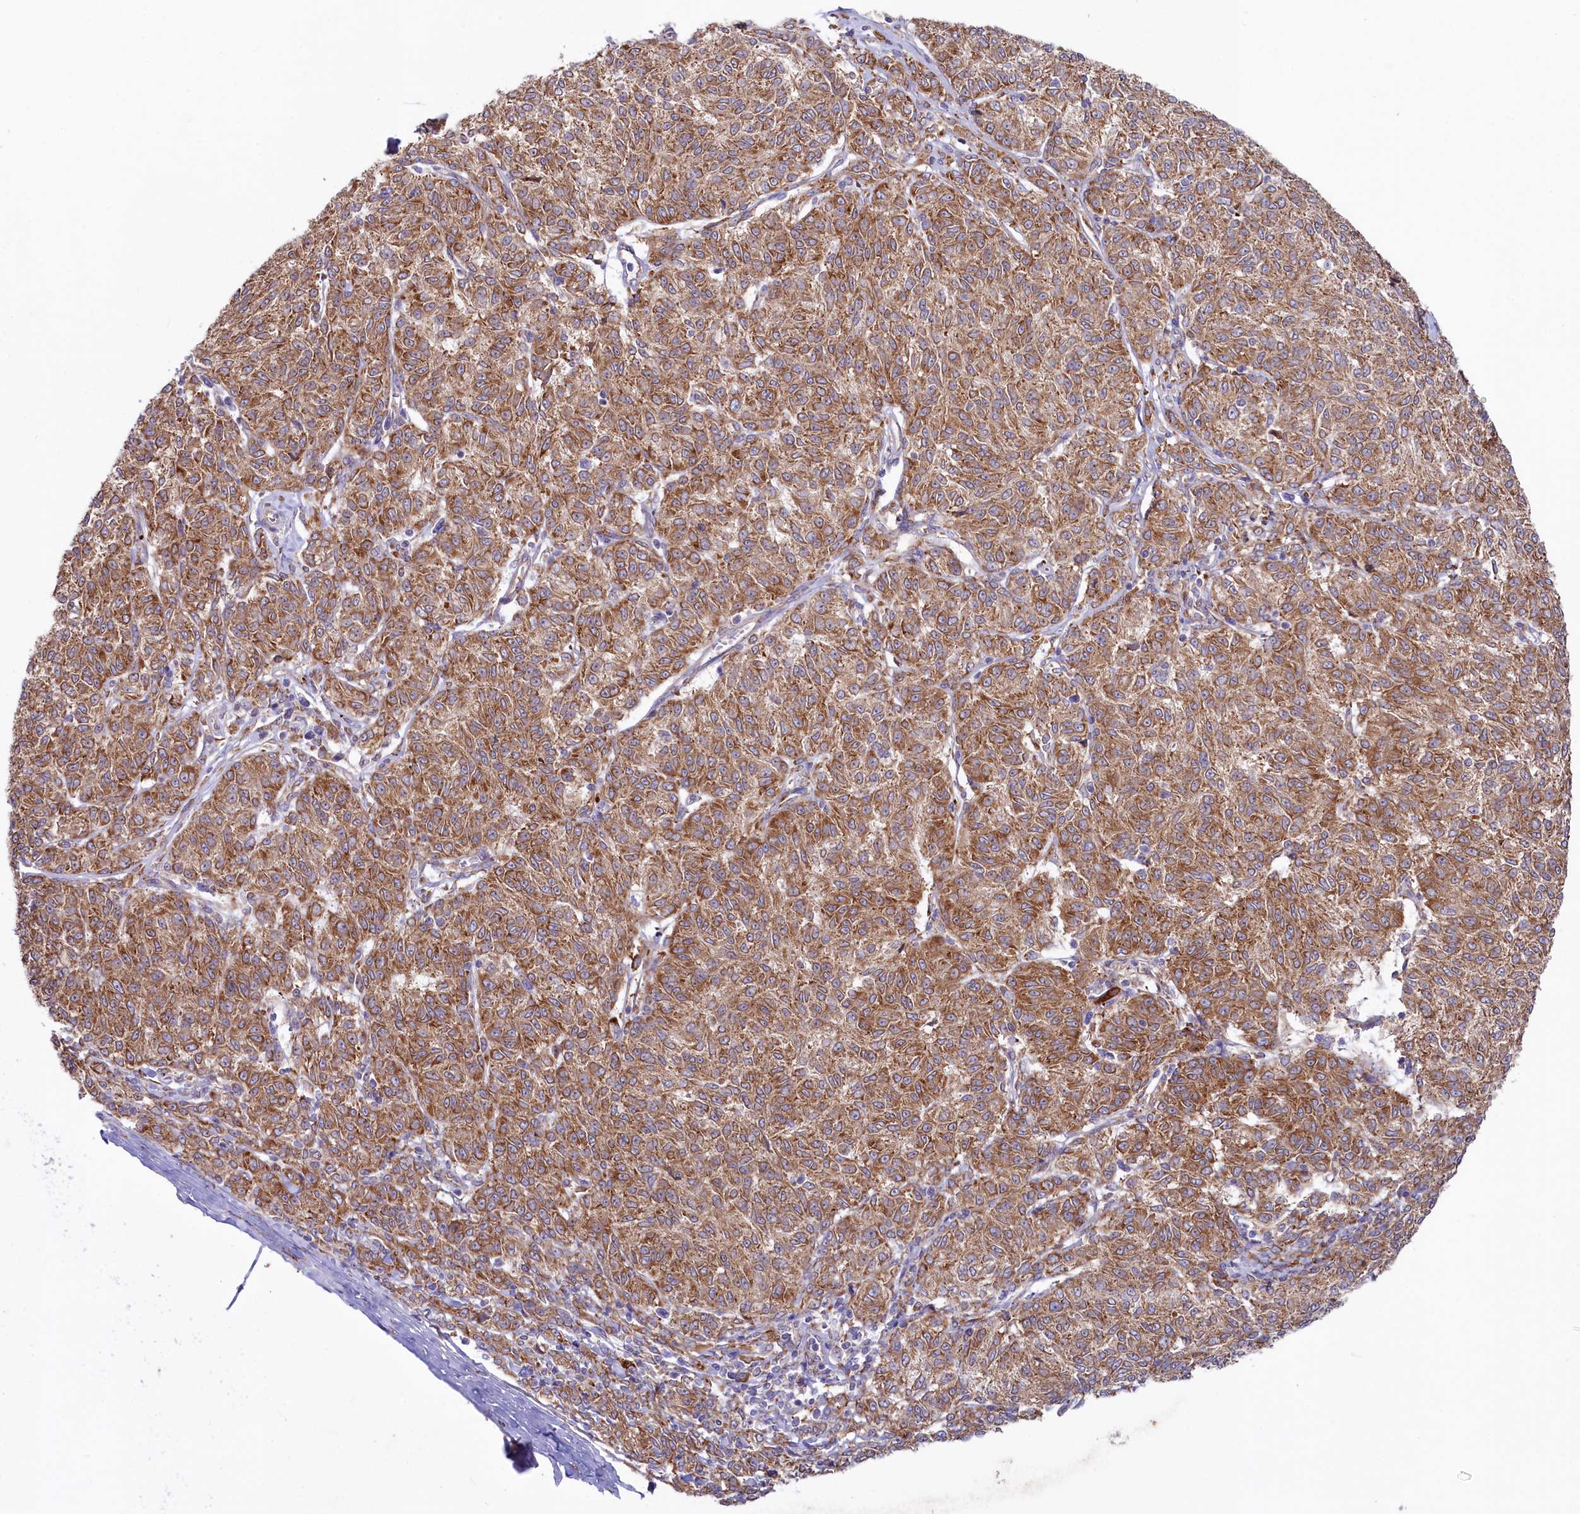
{"staining": {"intensity": "moderate", "quantity": ">75%", "location": "cytoplasmic/membranous"}, "tissue": "melanoma", "cell_type": "Tumor cells", "image_type": "cancer", "snomed": [{"axis": "morphology", "description": "Malignant melanoma, NOS"}, {"axis": "topography", "description": "Skin"}], "caption": "IHC histopathology image of neoplastic tissue: malignant melanoma stained using immunohistochemistry demonstrates medium levels of moderate protein expression localized specifically in the cytoplasmic/membranous of tumor cells, appearing as a cytoplasmic/membranous brown color.", "gene": "CHID1", "patient": {"sex": "female", "age": 72}}